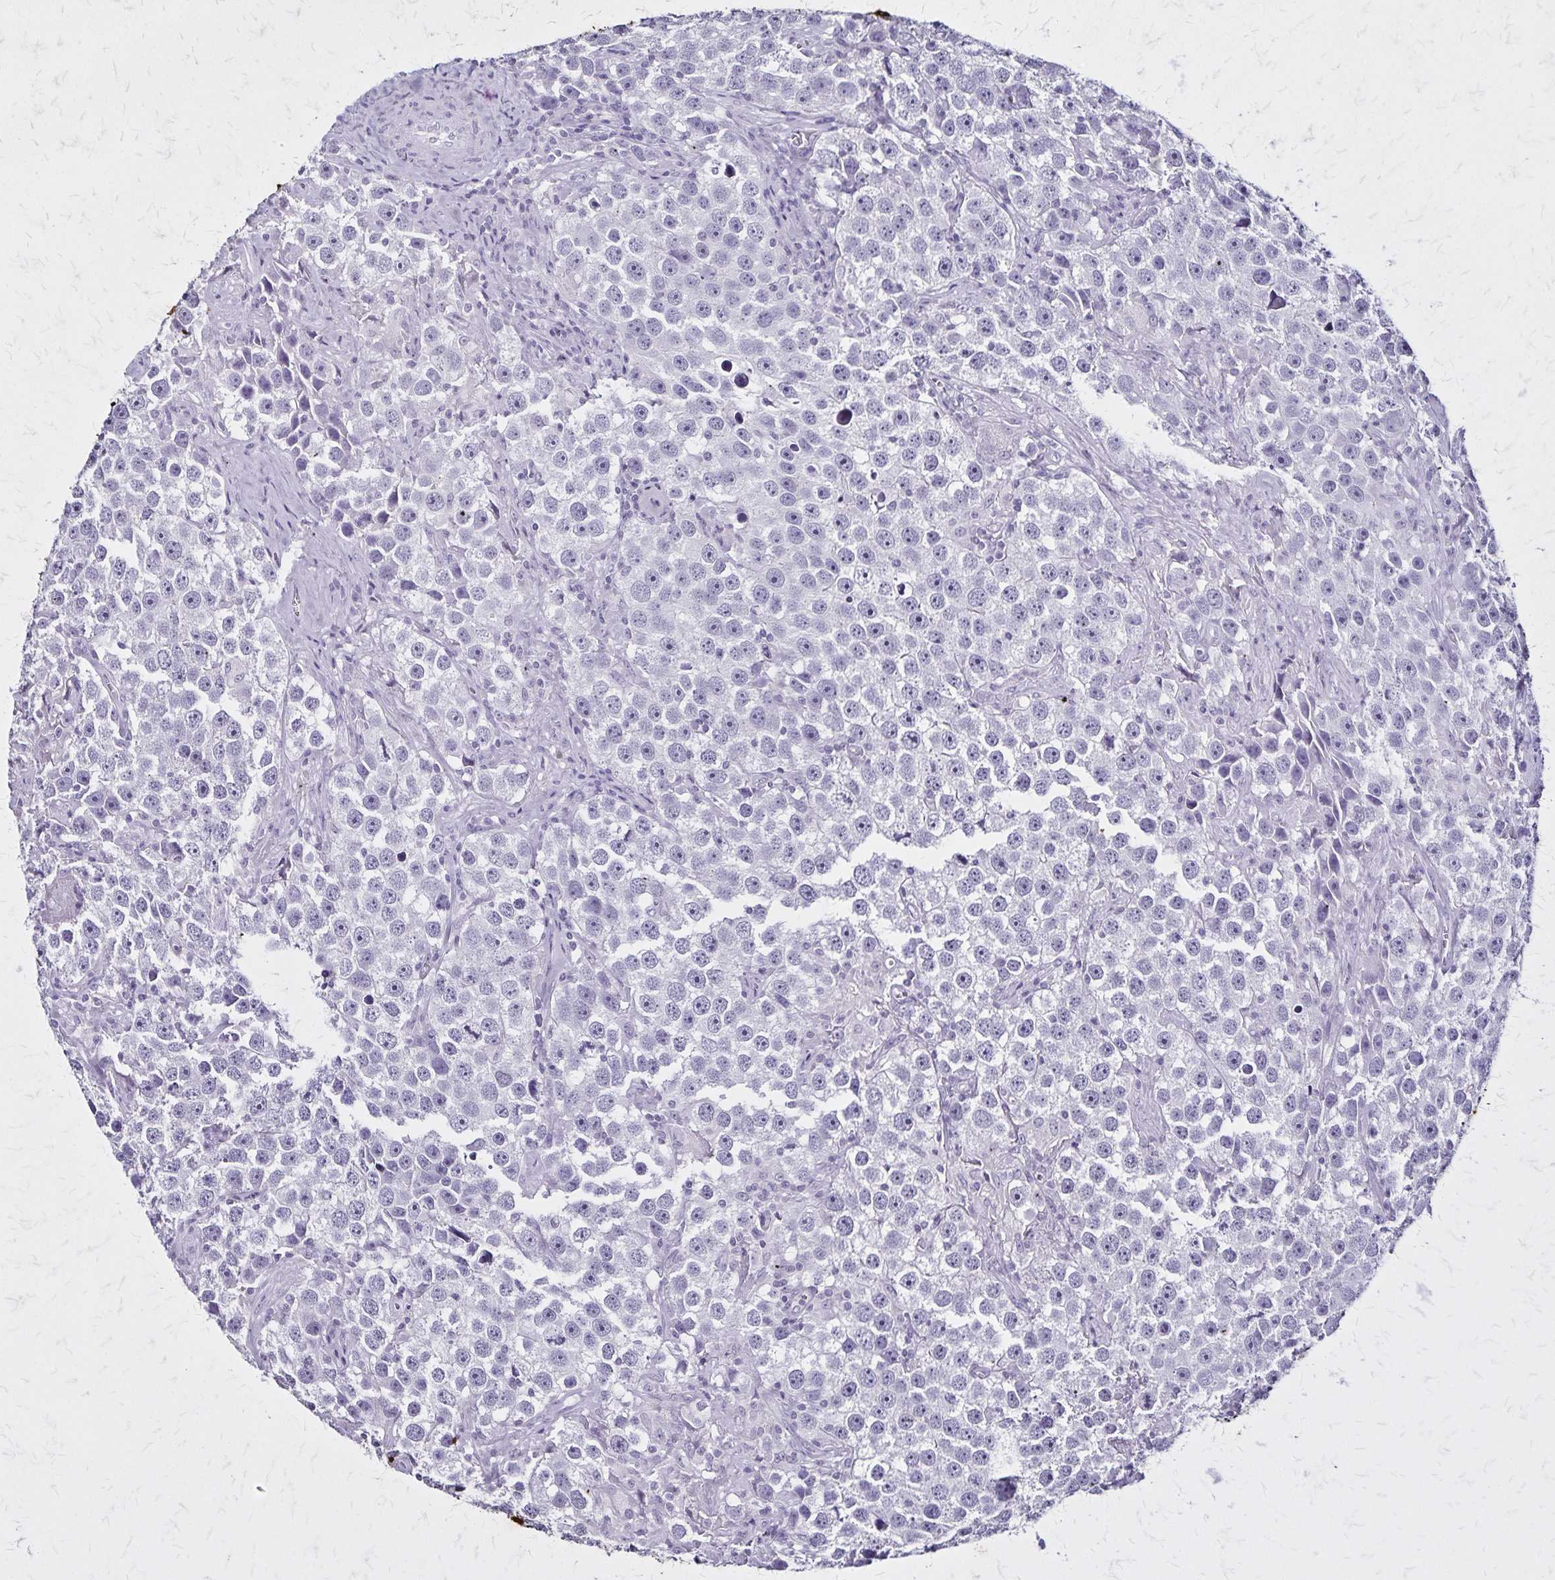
{"staining": {"intensity": "negative", "quantity": "none", "location": "none"}, "tissue": "testis cancer", "cell_type": "Tumor cells", "image_type": "cancer", "snomed": [{"axis": "morphology", "description": "Seminoma, NOS"}, {"axis": "topography", "description": "Testis"}], "caption": "Testis cancer (seminoma) stained for a protein using immunohistochemistry (IHC) shows no staining tumor cells.", "gene": "KRT2", "patient": {"sex": "male", "age": 49}}